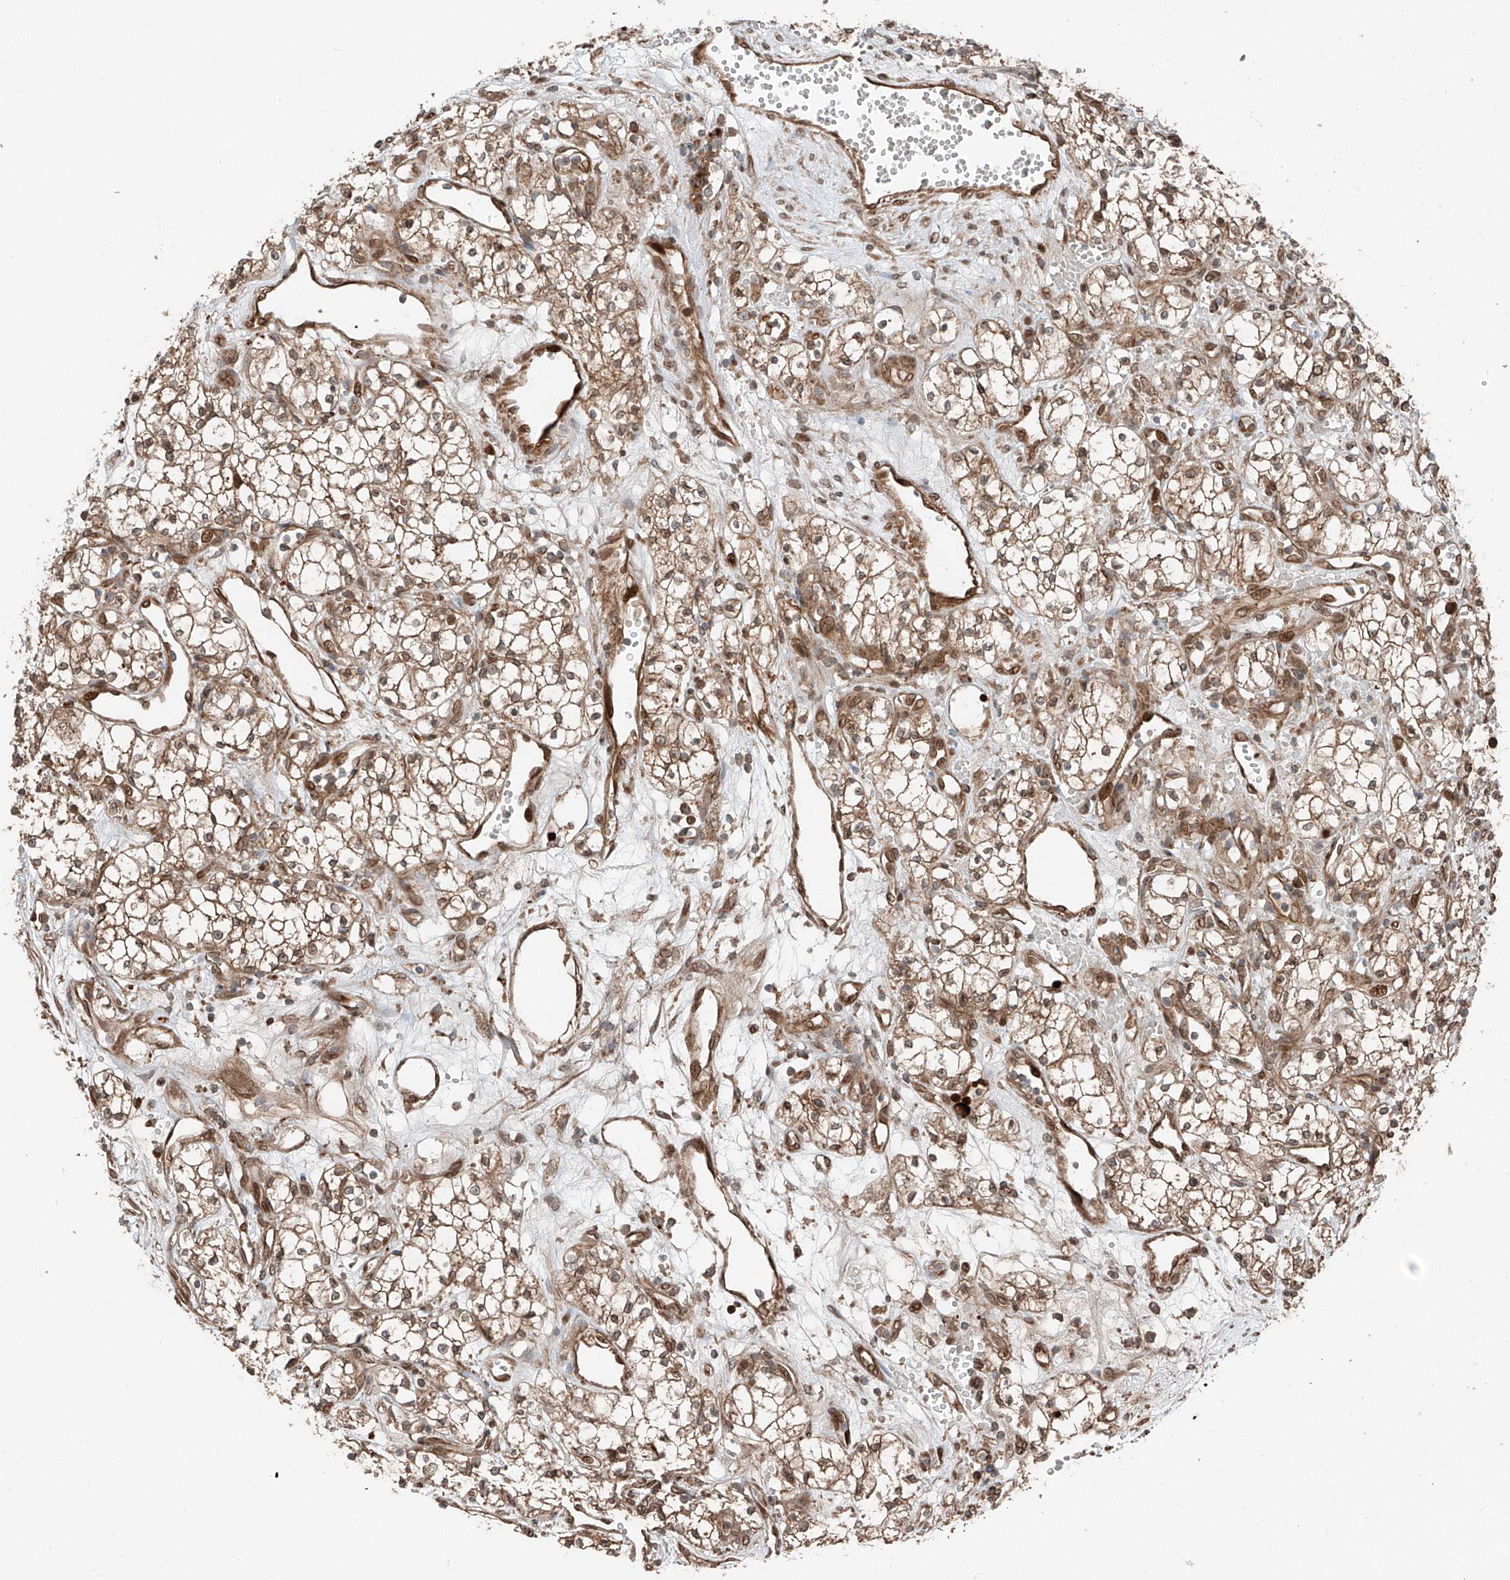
{"staining": {"intensity": "moderate", "quantity": ">75%", "location": "cytoplasmic/membranous"}, "tissue": "renal cancer", "cell_type": "Tumor cells", "image_type": "cancer", "snomed": [{"axis": "morphology", "description": "Adenocarcinoma, NOS"}, {"axis": "topography", "description": "Kidney"}], "caption": "This micrograph shows immunohistochemistry staining of human renal adenocarcinoma, with medium moderate cytoplasmic/membranous expression in approximately >75% of tumor cells.", "gene": "CEP162", "patient": {"sex": "male", "age": 59}}